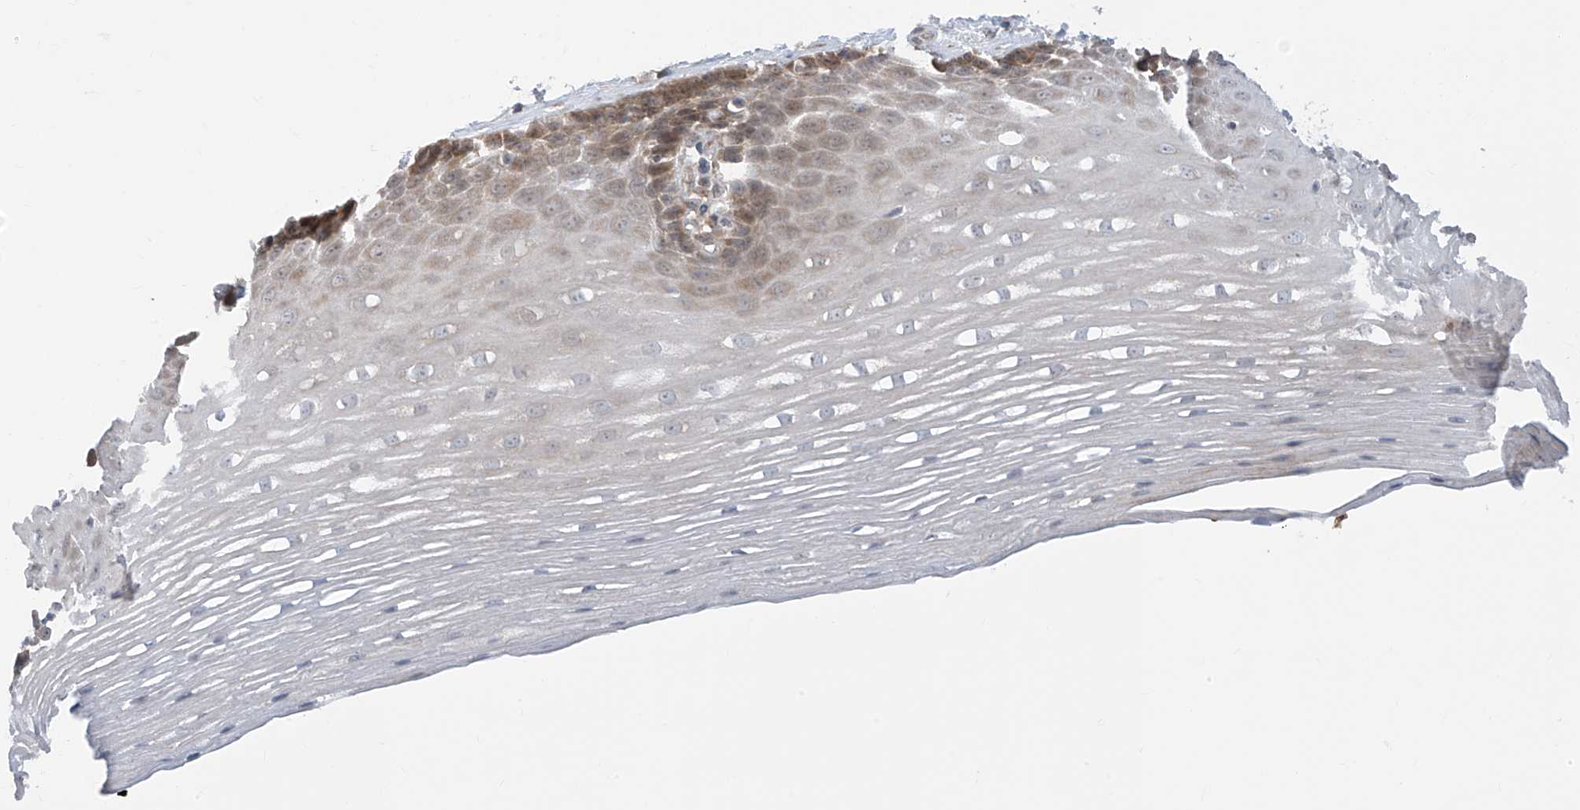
{"staining": {"intensity": "moderate", "quantity": "25%-75%", "location": "cytoplasmic/membranous"}, "tissue": "esophagus", "cell_type": "Squamous epithelial cells", "image_type": "normal", "snomed": [{"axis": "morphology", "description": "Normal tissue, NOS"}, {"axis": "topography", "description": "Esophagus"}], "caption": "Brown immunohistochemical staining in unremarkable esophagus displays moderate cytoplasmic/membranous expression in approximately 25%-75% of squamous epithelial cells. (IHC, brightfield microscopy, high magnification).", "gene": "TTC38", "patient": {"sex": "male", "age": 62}}